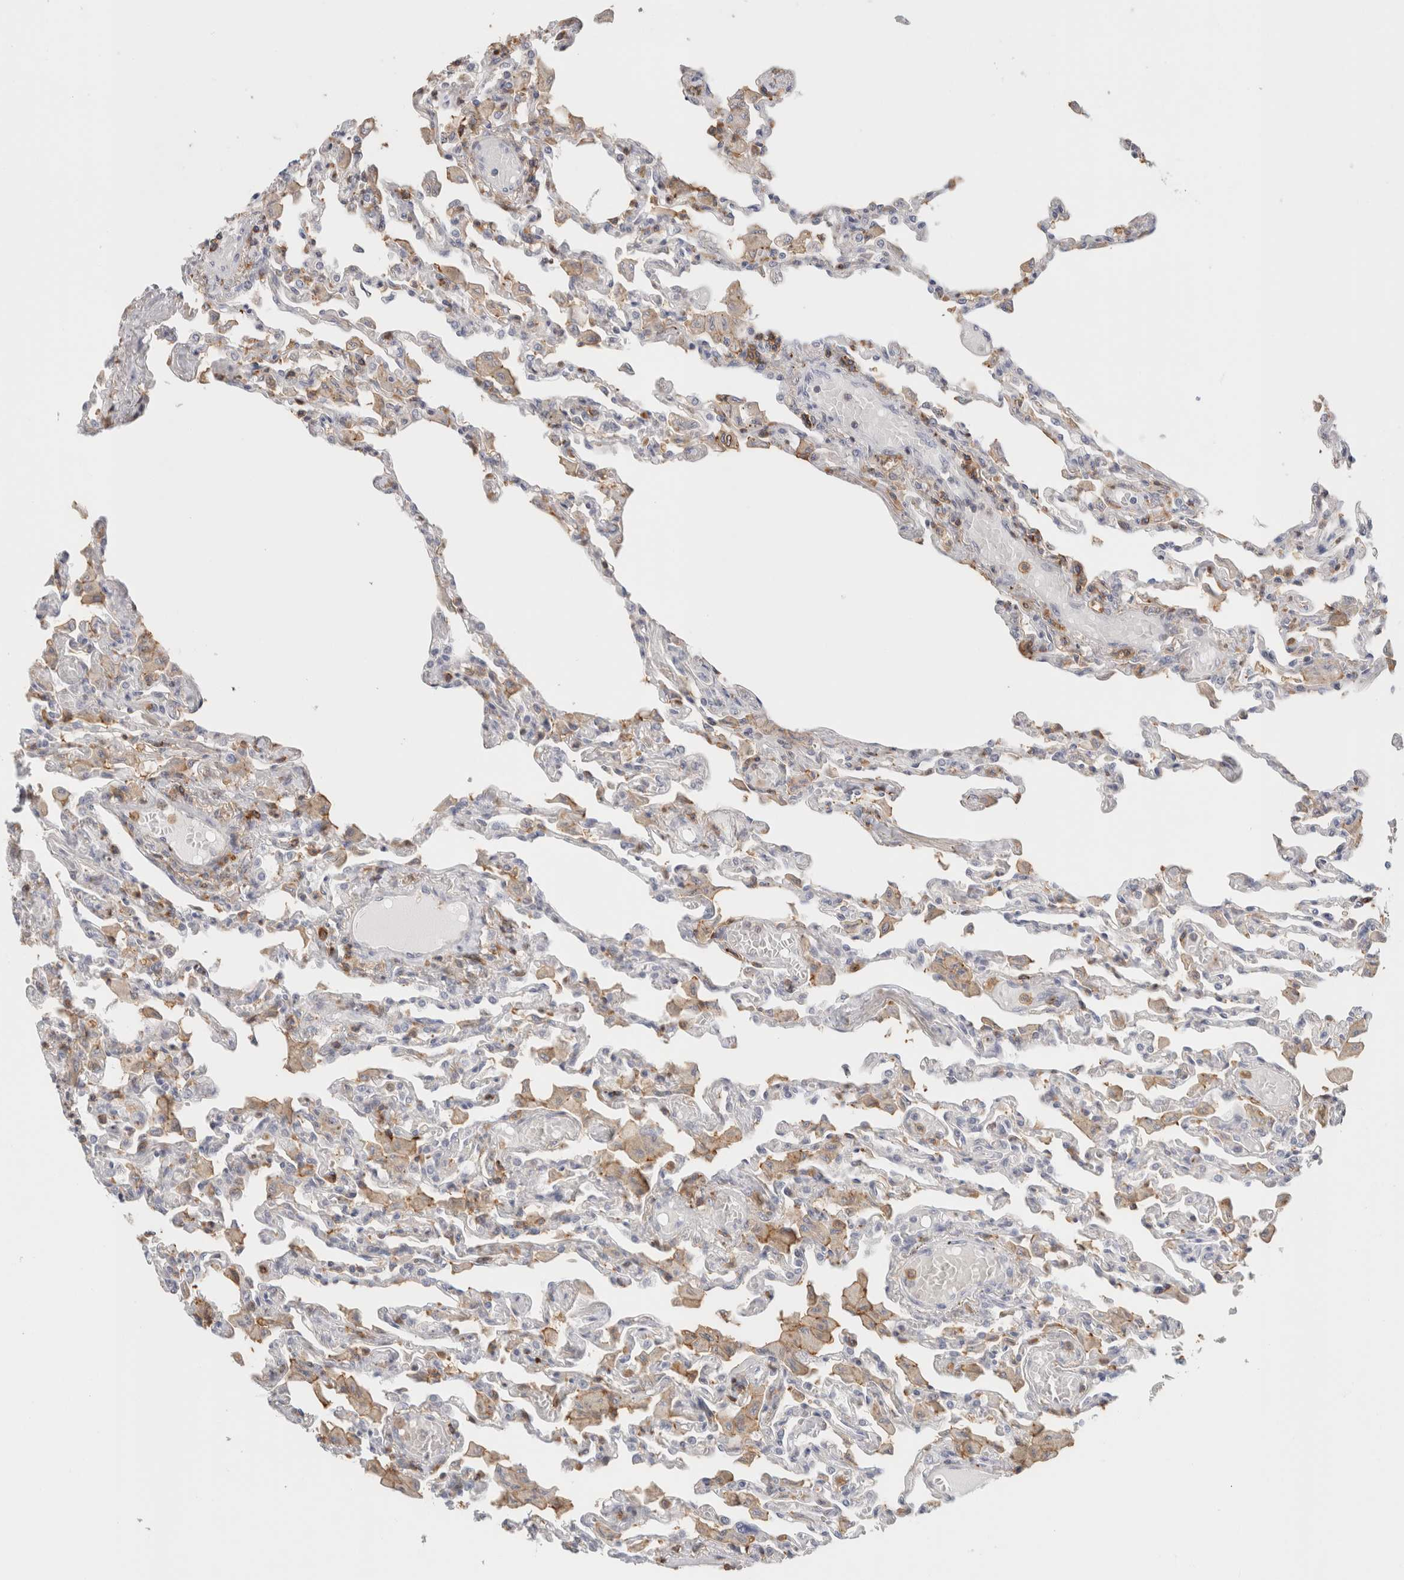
{"staining": {"intensity": "moderate", "quantity": "<25%", "location": "cytoplasmic/membranous"}, "tissue": "lung", "cell_type": "Alveolar cells", "image_type": "normal", "snomed": [{"axis": "morphology", "description": "Normal tissue, NOS"}, {"axis": "topography", "description": "Bronchus"}, {"axis": "topography", "description": "Lung"}], "caption": "Lung stained with IHC exhibits moderate cytoplasmic/membranous positivity in approximately <25% of alveolar cells. The staining was performed using DAB (3,3'-diaminobenzidine) to visualize the protein expression in brown, while the nuclei were stained in blue with hematoxylin (Magnification: 20x).", "gene": "P2RY2", "patient": {"sex": "female", "age": 49}}